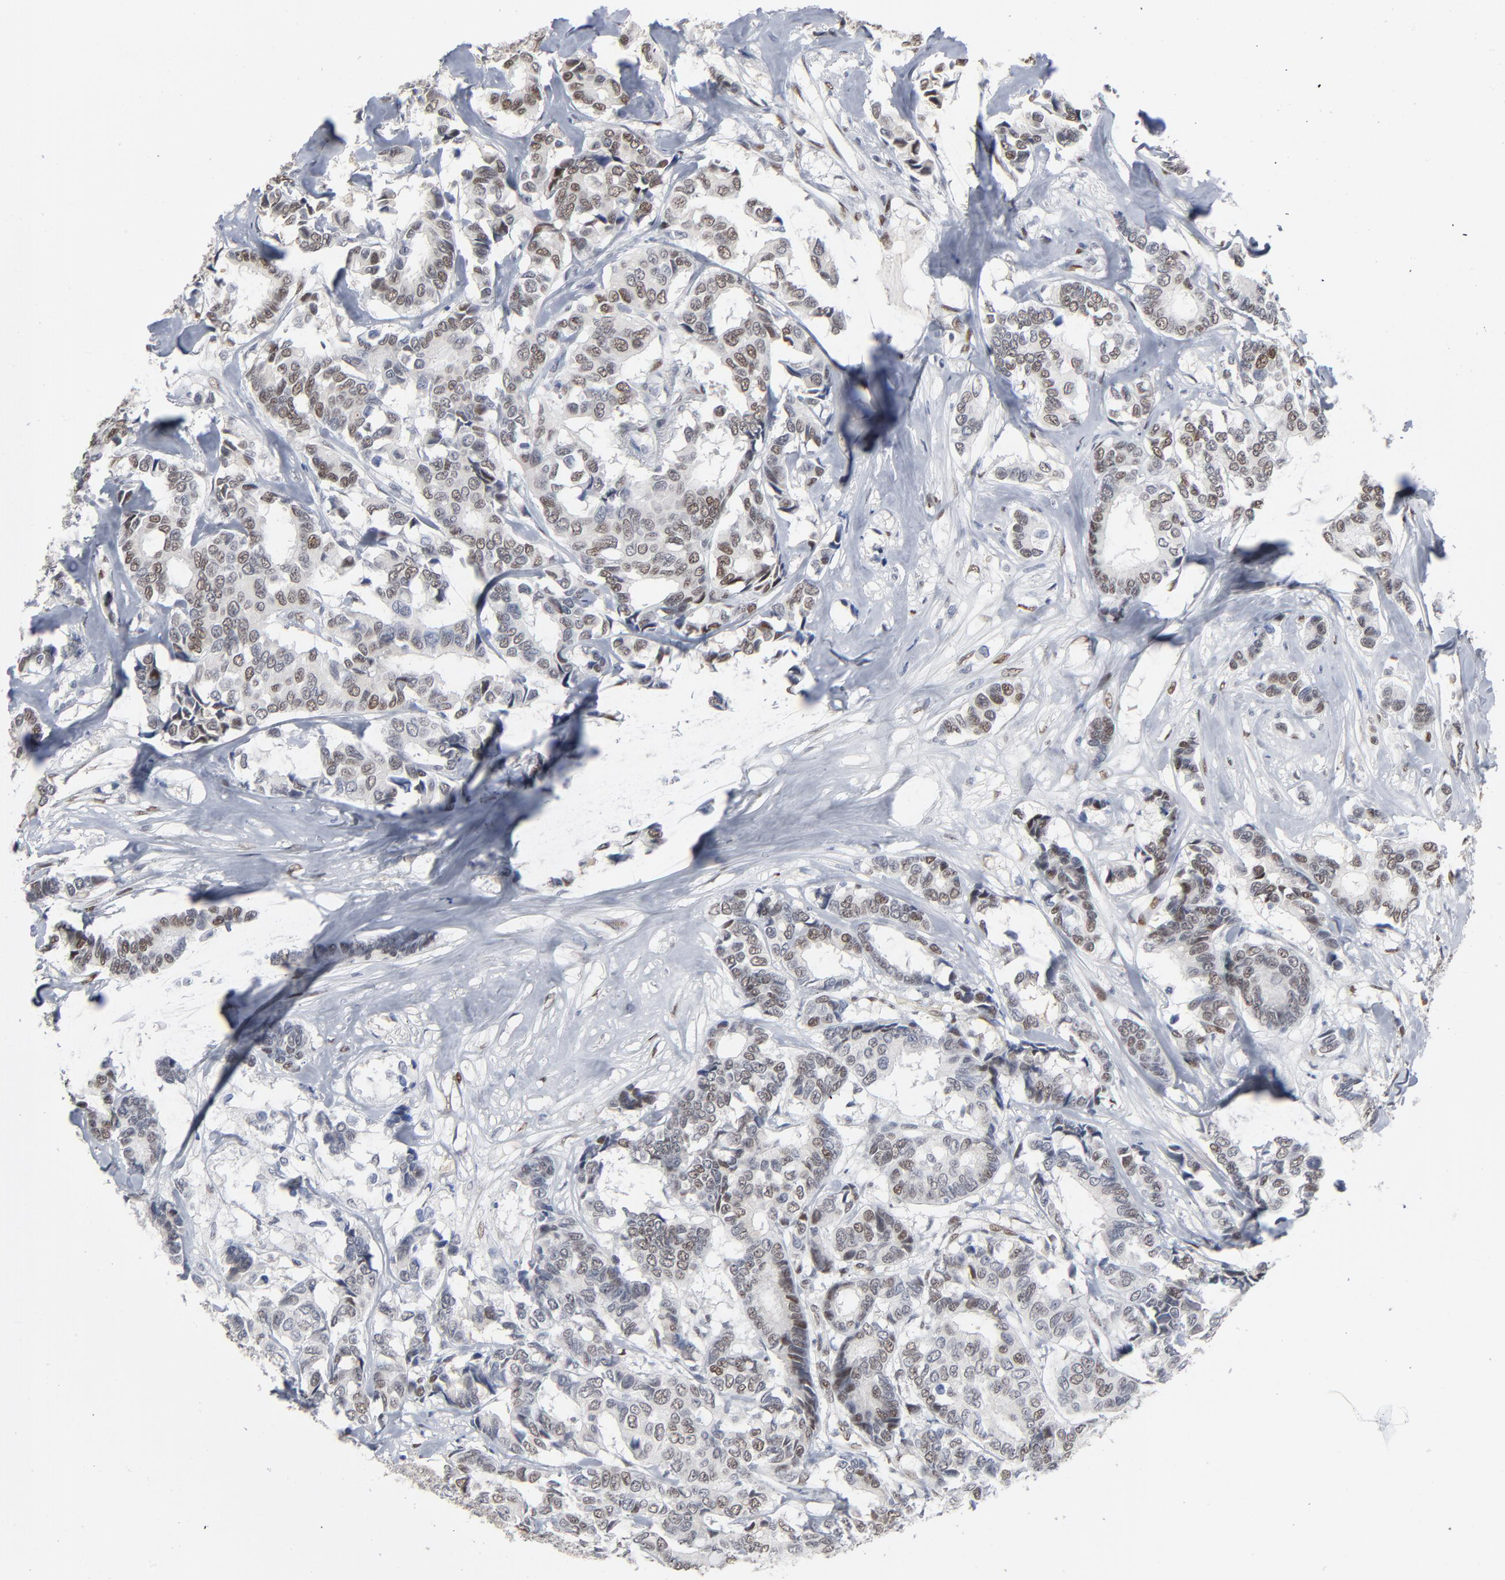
{"staining": {"intensity": "weak", "quantity": "25%-75%", "location": "nuclear"}, "tissue": "breast cancer", "cell_type": "Tumor cells", "image_type": "cancer", "snomed": [{"axis": "morphology", "description": "Duct carcinoma"}, {"axis": "topography", "description": "Breast"}], "caption": "Breast cancer (intraductal carcinoma) was stained to show a protein in brown. There is low levels of weak nuclear positivity in about 25%-75% of tumor cells.", "gene": "ATF7", "patient": {"sex": "female", "age": 87}}